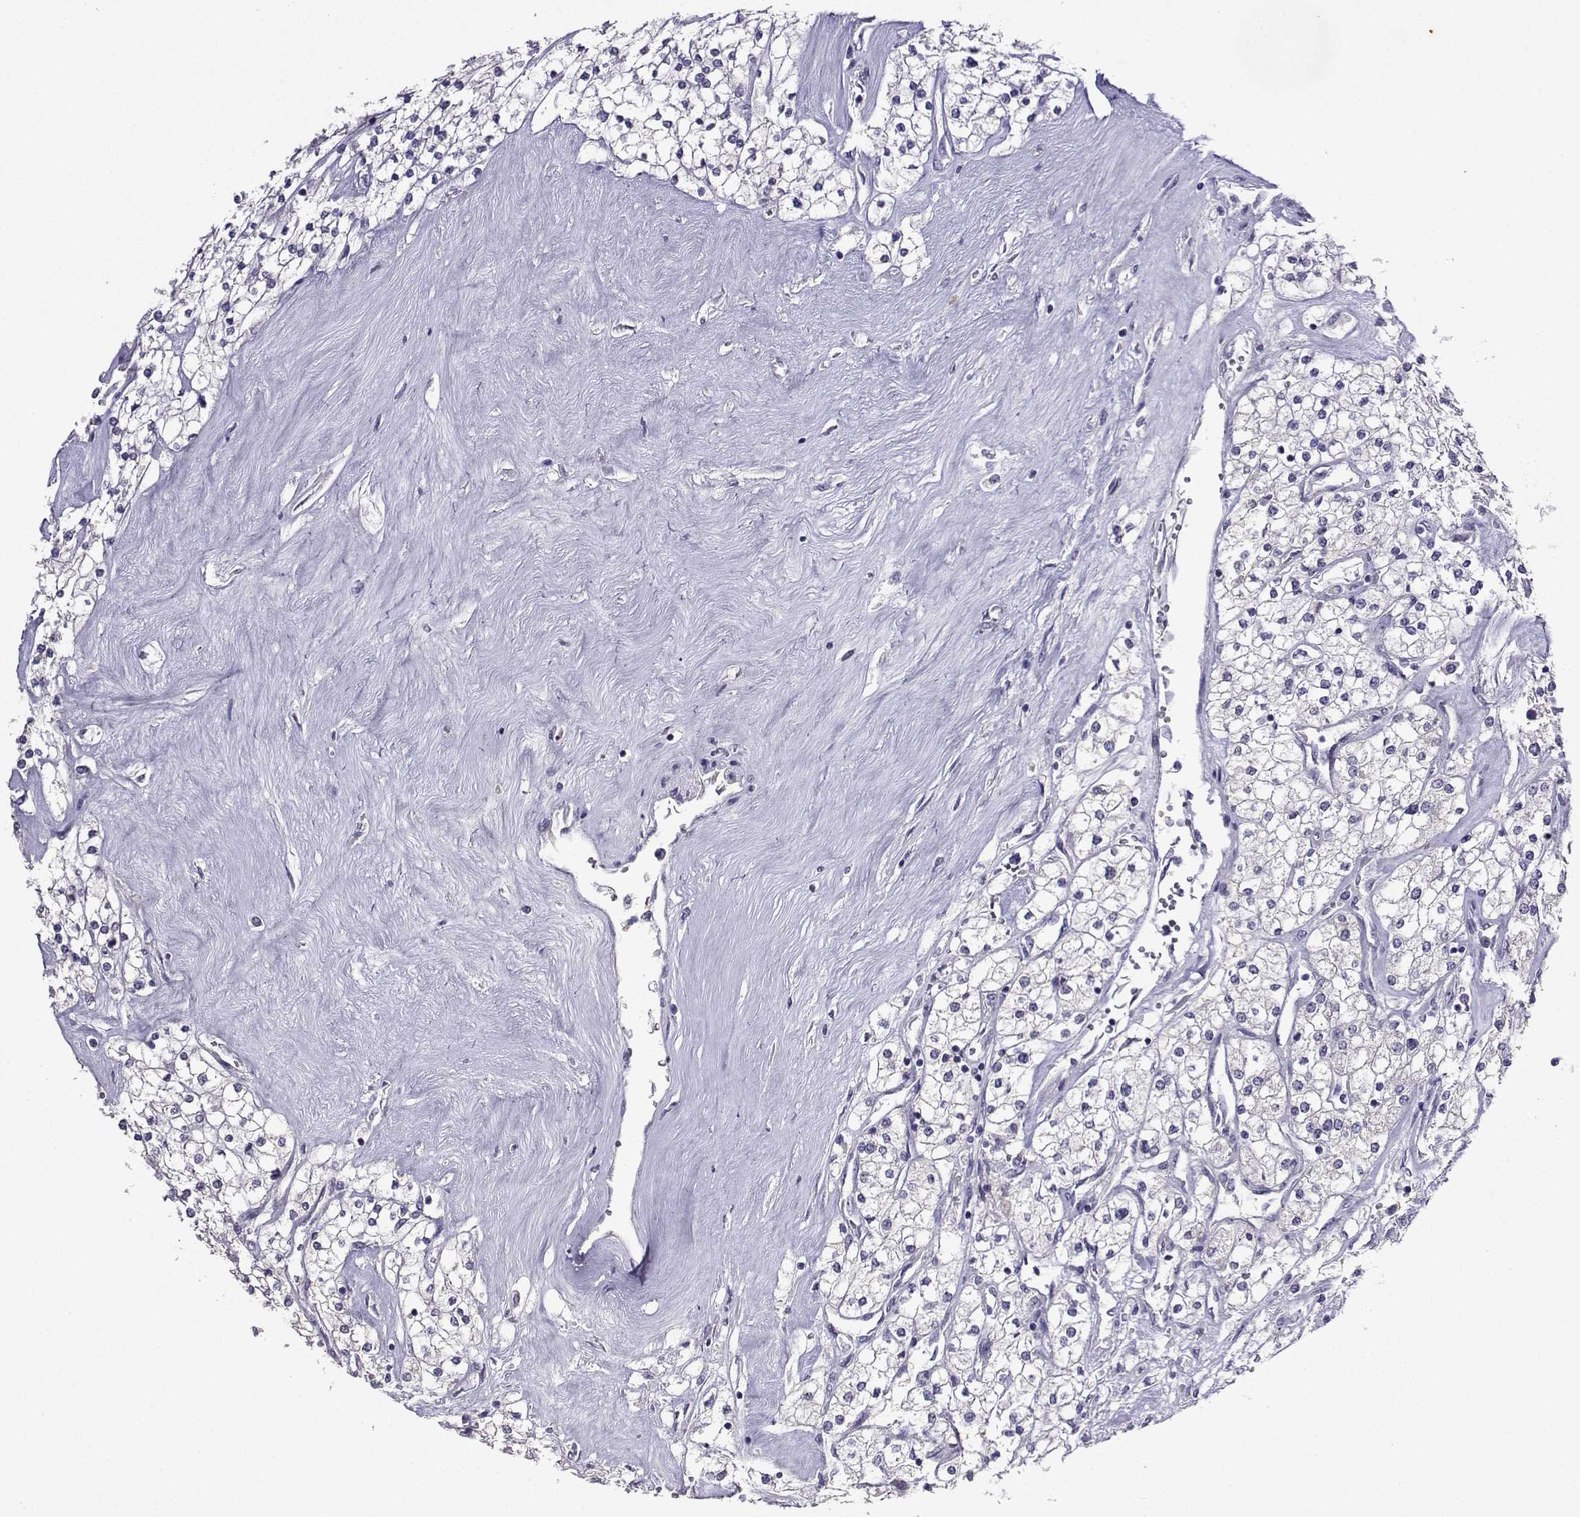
{"staining": {"intensity": "negative", "quantity": "none", "location": "none"}, "tissue": "renal cancer", "cell_type": "Tumor cells", "image_type": "cancer", "snomed": [{"axis": "morphology", "description": "Adenocarcinoma, NOS"}, {"axis": "topography", "description": "Kidney"}], "caption": "The immunohistochemistry micrograph has no significant staining in tumor cells of renal adenocarcinoma tissue.", "gene": "FCAMR", "patient": {"sex": "male", "age": 80}}